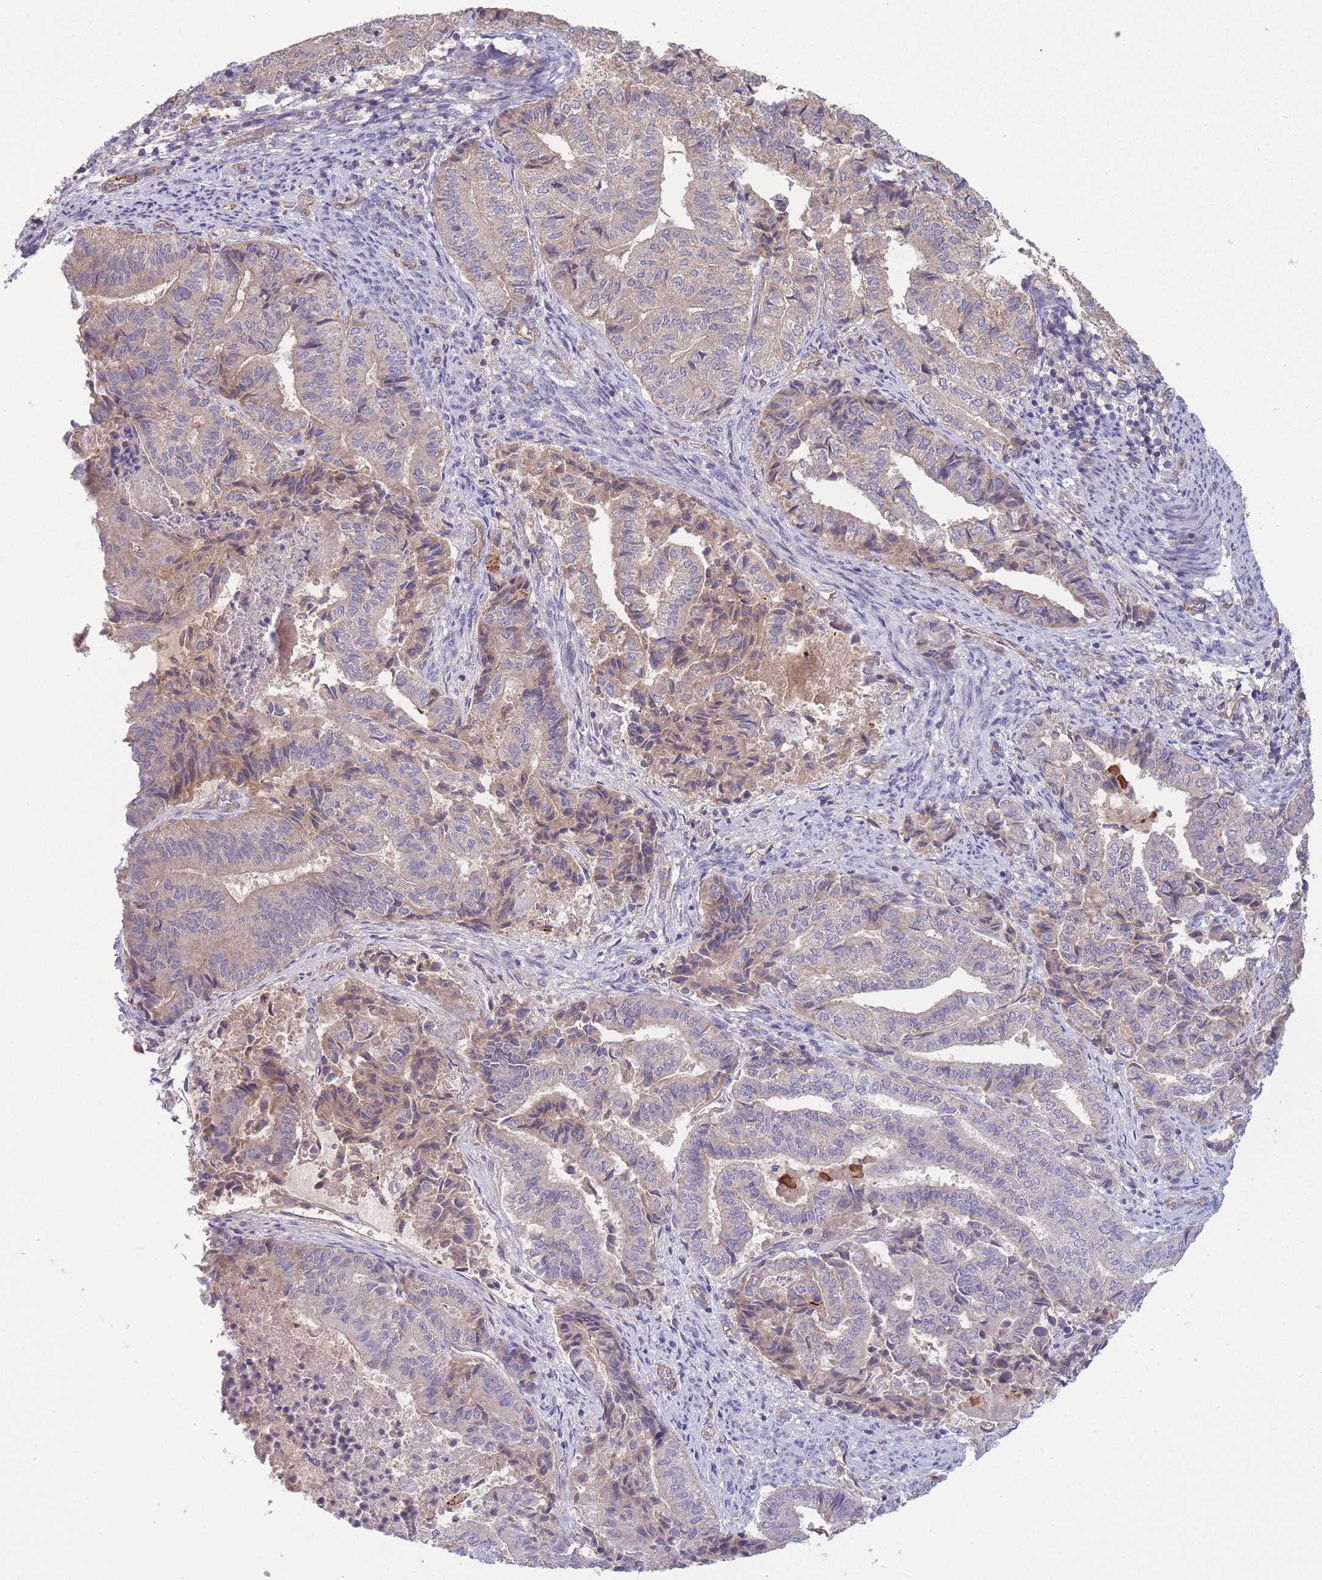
{"staining": {"intensity": "negative", "quantity": "none", "location": "none"}, "tissue": "endometrial cancer", "cell_type": "Tumor cells", "image_type": "cancer", "snomed": [{"axis": "morphology", "description": "Adenocarcinoma, NOS"}, {"axis": "topography", "description": "Endometrium"}], "caption": "DAB immunohistochemical staining of human adenocarcinoma (endometrial) displays no significant expression in tumor cells. (DAB immunohistochemistry (IHC) visualized using brightfield microscopy, high magnification).", "gene": "NDUFAF5", "patient": {"sex": "female", "age": 80}}